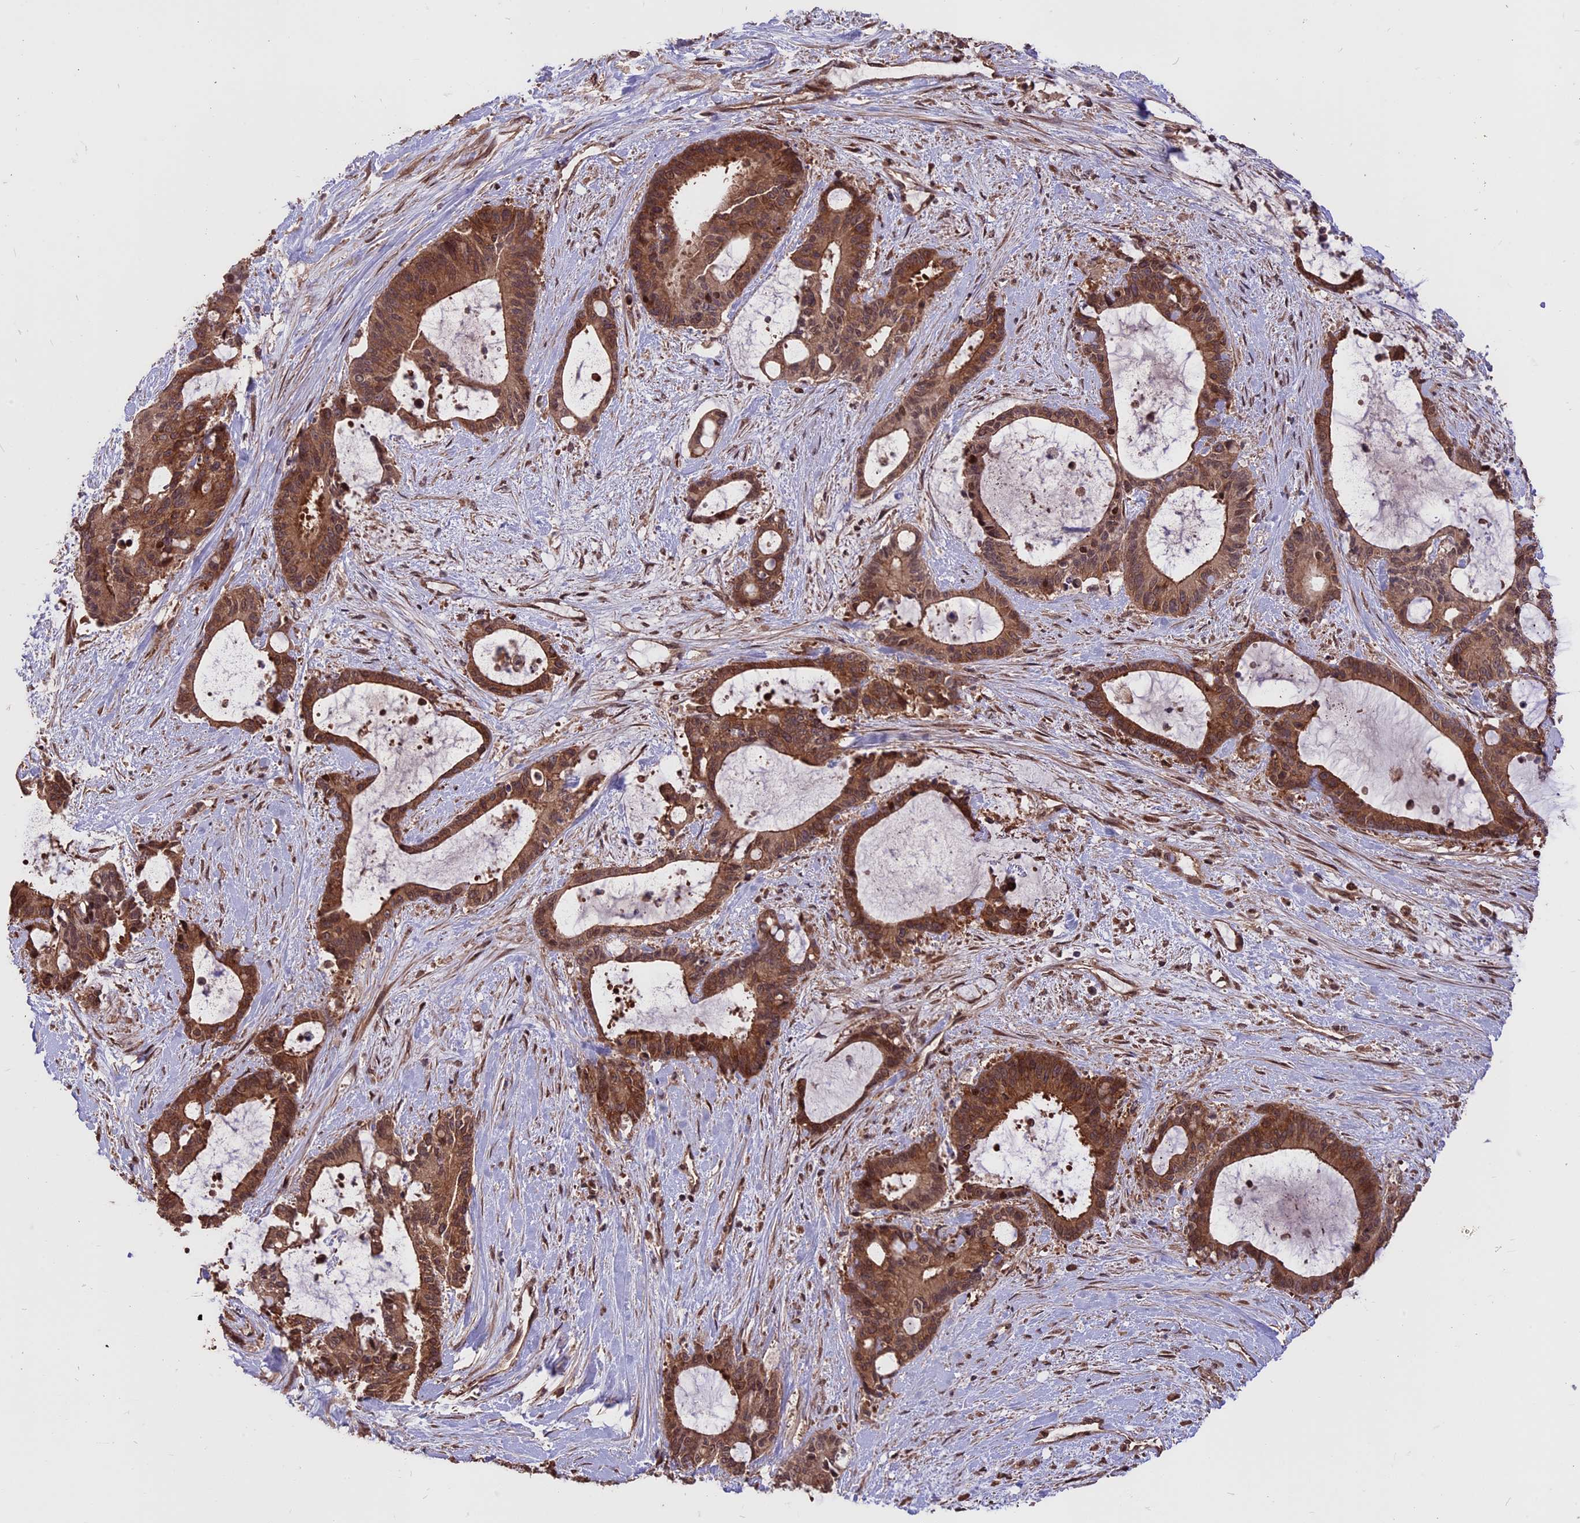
{"staining": {"intensity": "moderate", "quantity": ">75%", "location": "cytoplasmic/membranous,nuclear"}, "tissue": "liver cancer", "cell_type": "Tumor cells", "image_type": "cancer", "snomed": [{"axis": "morphology", "description": "Normal tissue, NOS"}, {"axis": "morphology", "description": "Cholangiocarcinoma"}, {"axis": "topography", "description": "Liver"}, {"axis": "topography", "description": "Peripheral nerve tissue"}], "caption": "Liver cancer (cholangiocarcinoma) was stained to show a protein in brown. There is medium levels of moderate cytoplasmic/membranous and nuclear positivity in about >75% of tumor cells.", "gene": "ZNF598", "patient": {"sex": "female", "age": 73}}